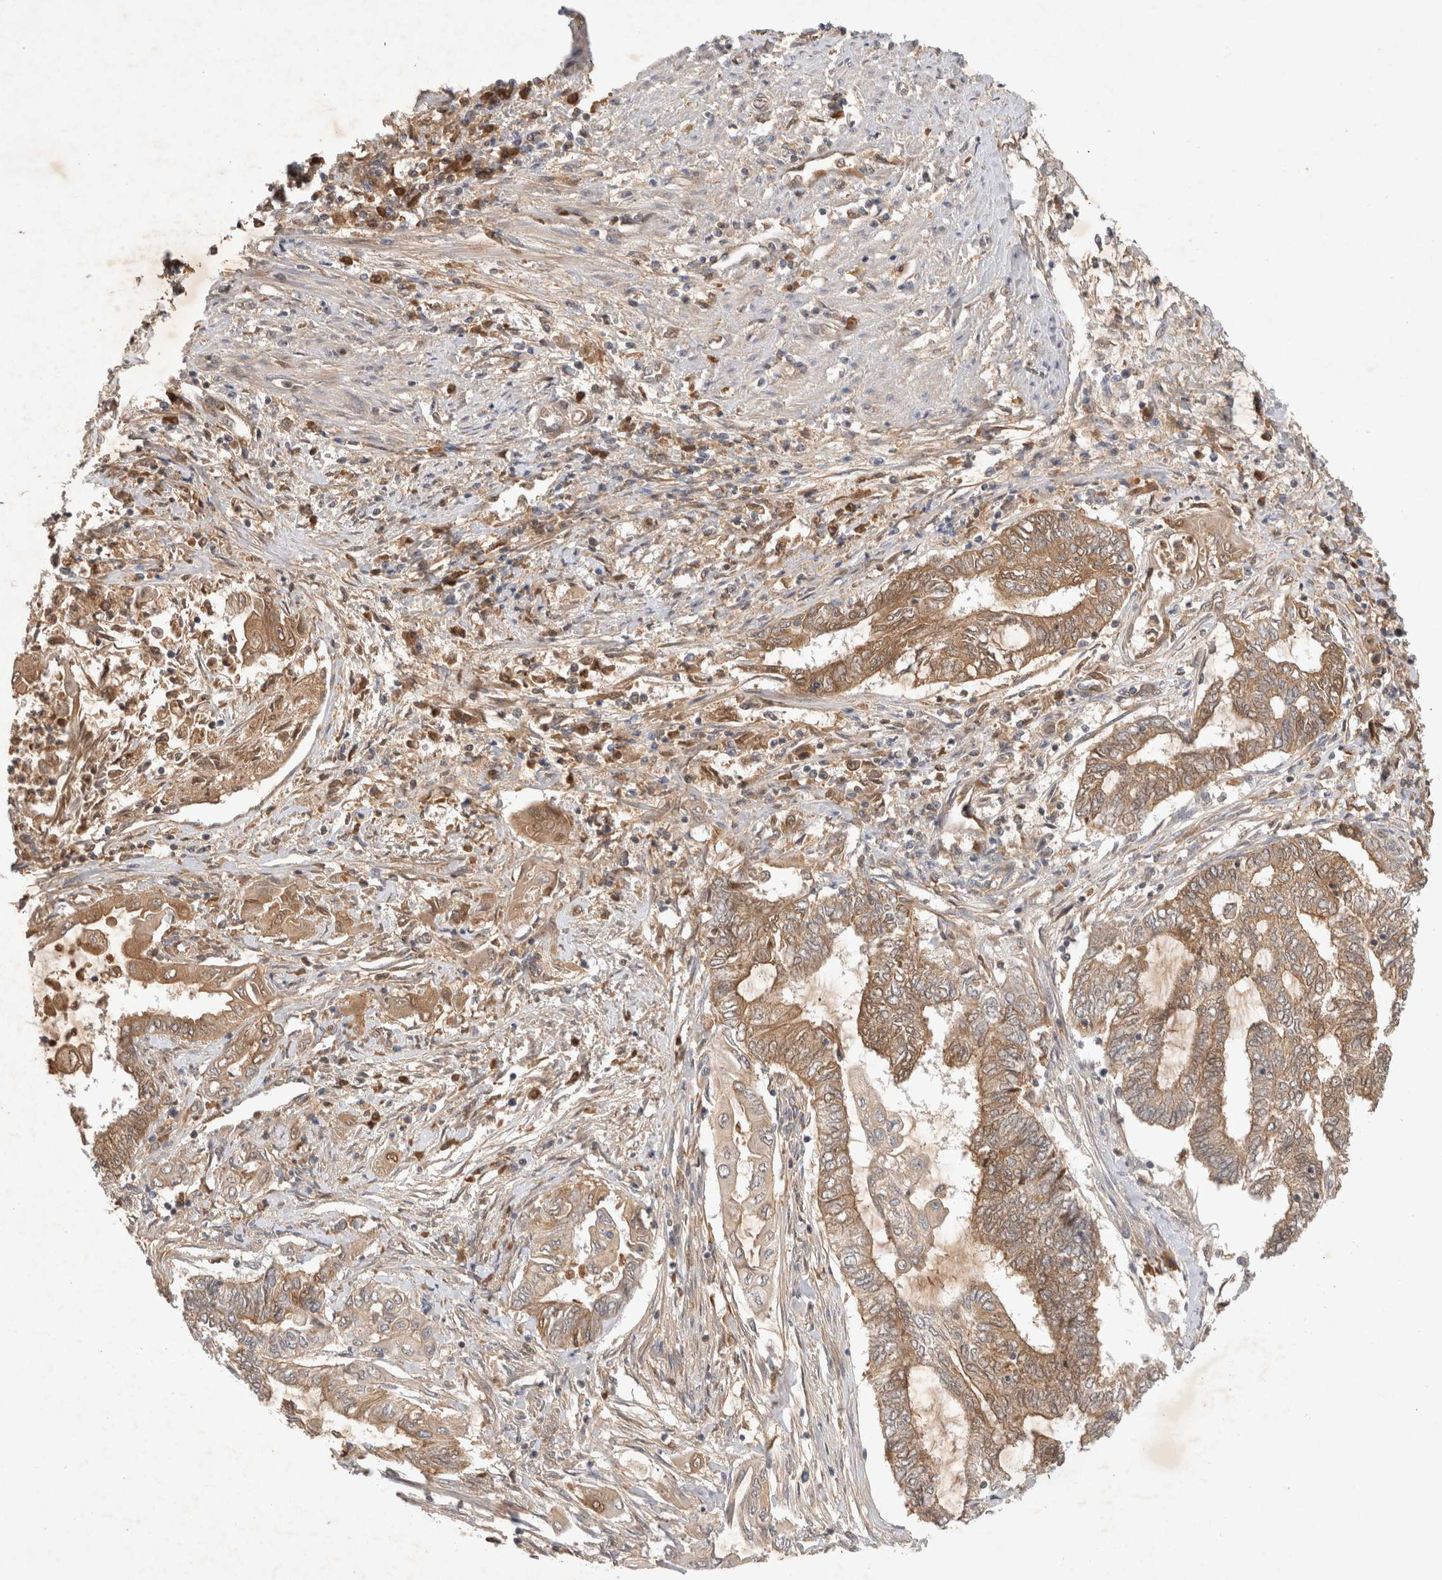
{"staining": {"intensity": "moderate", "quantity": ">75%", "location": "cytoplasmic/membranous"}, "tissue": "endometrial cancer", "cell_type": "Tumor cells", "image_type": "cancer", "snomed": [{"axis": "morphology", "description": "Adenocarcinoma, NOS"}, {"axis": "topography", "description": "Uterus"}, {"axis": "topography", "description": "Endometrium"}], "caption": "Endometrial cancer (adenocarcinoma) tissue displays moderate cytoplasmic/membranous expression in about >75% of tumor cells", "gene": "YES1", "patient": {"sex": "female", "age": 70}}